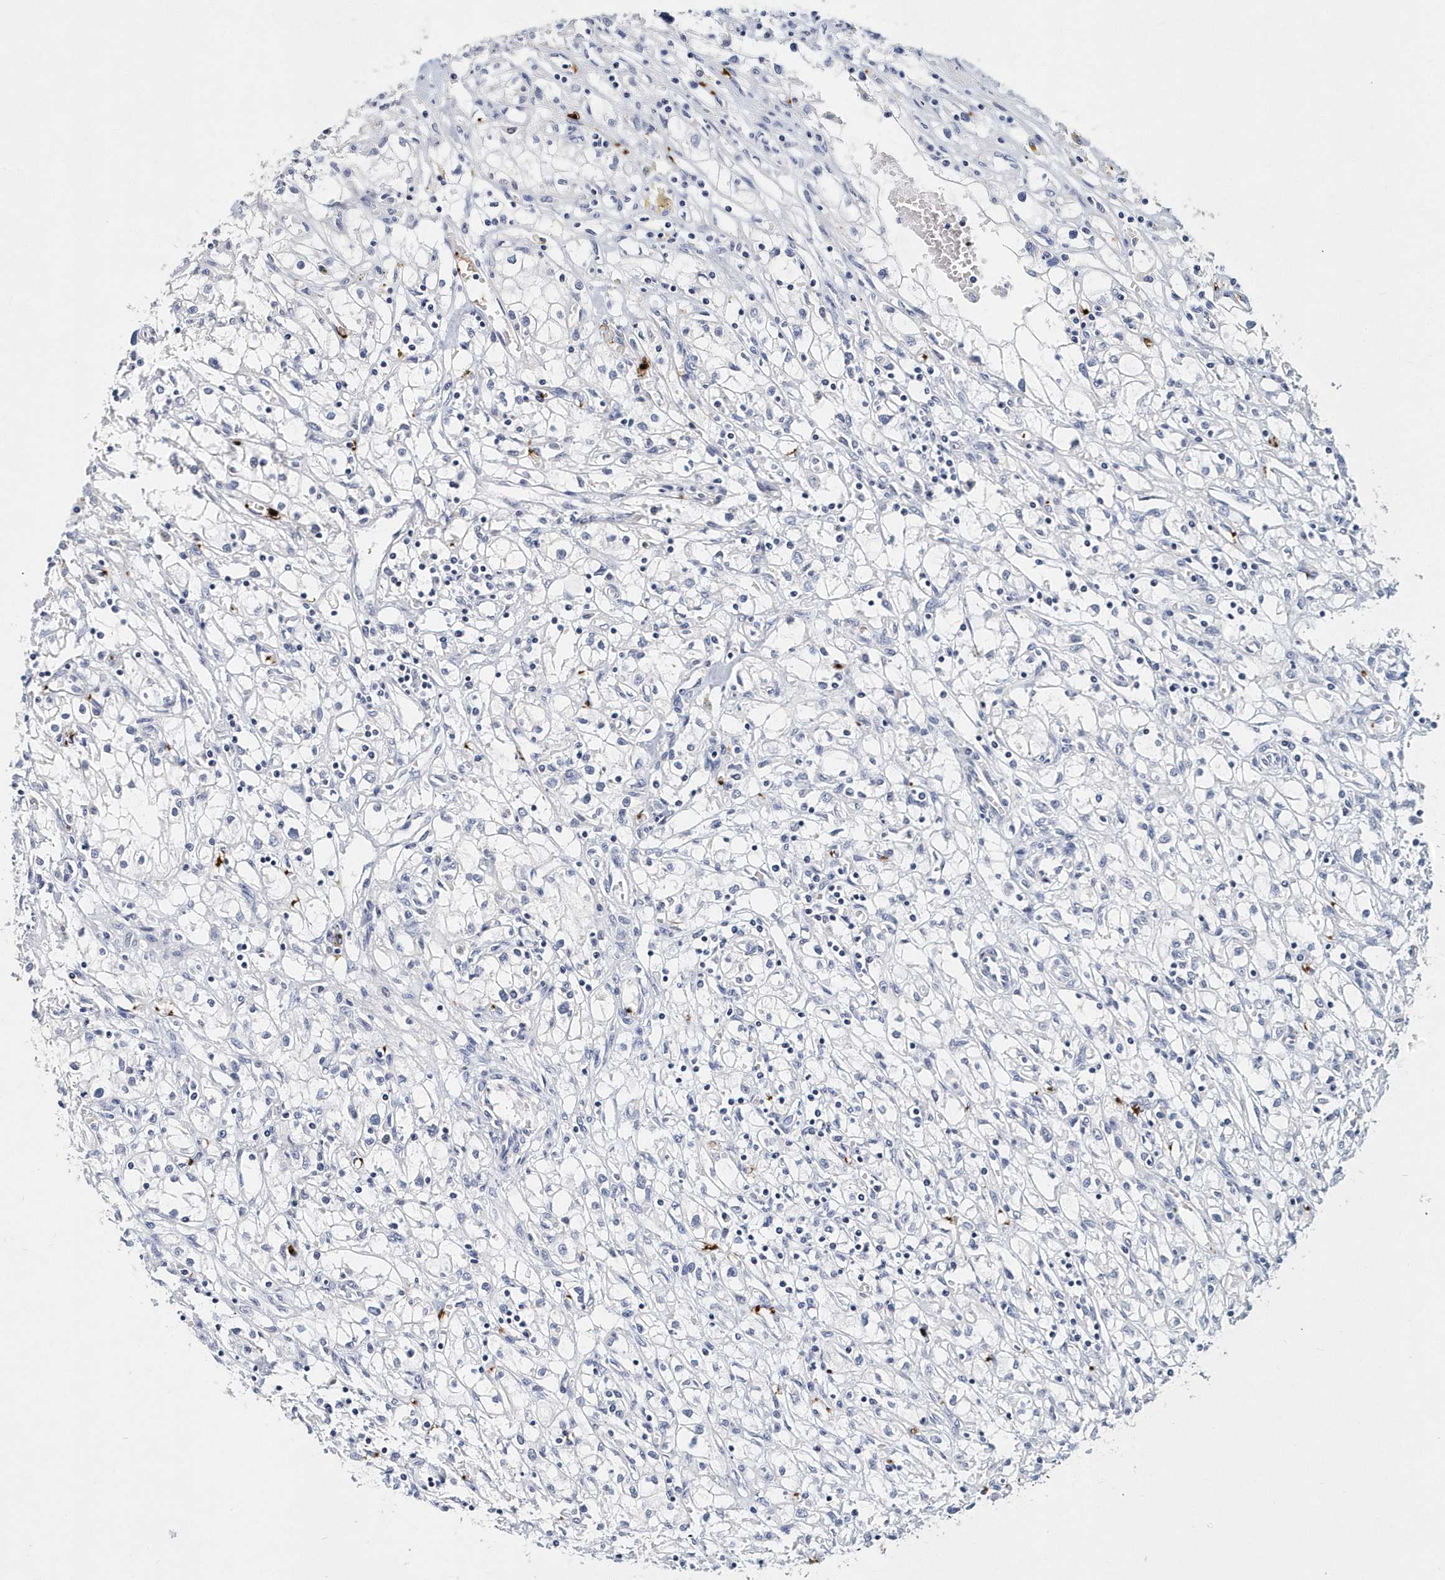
{"staining": {"intensity": "negative", "quantity": "none", "location": "none"}, "tissue": "renal cancer", "cell_type": "Tumor cells", "image_type": "cancer", "snomed": [{"axis": "morphology", "description": "Adenocarcinoma, NOS"}, {"axis": "topography", "description": "Kidney"}], "caption": "Tumor cells are negative for brown protein staining in adenocarcinoma (renal).", "gene": "ITGA2B", "patient": {"sex": "male", "age": 56}}